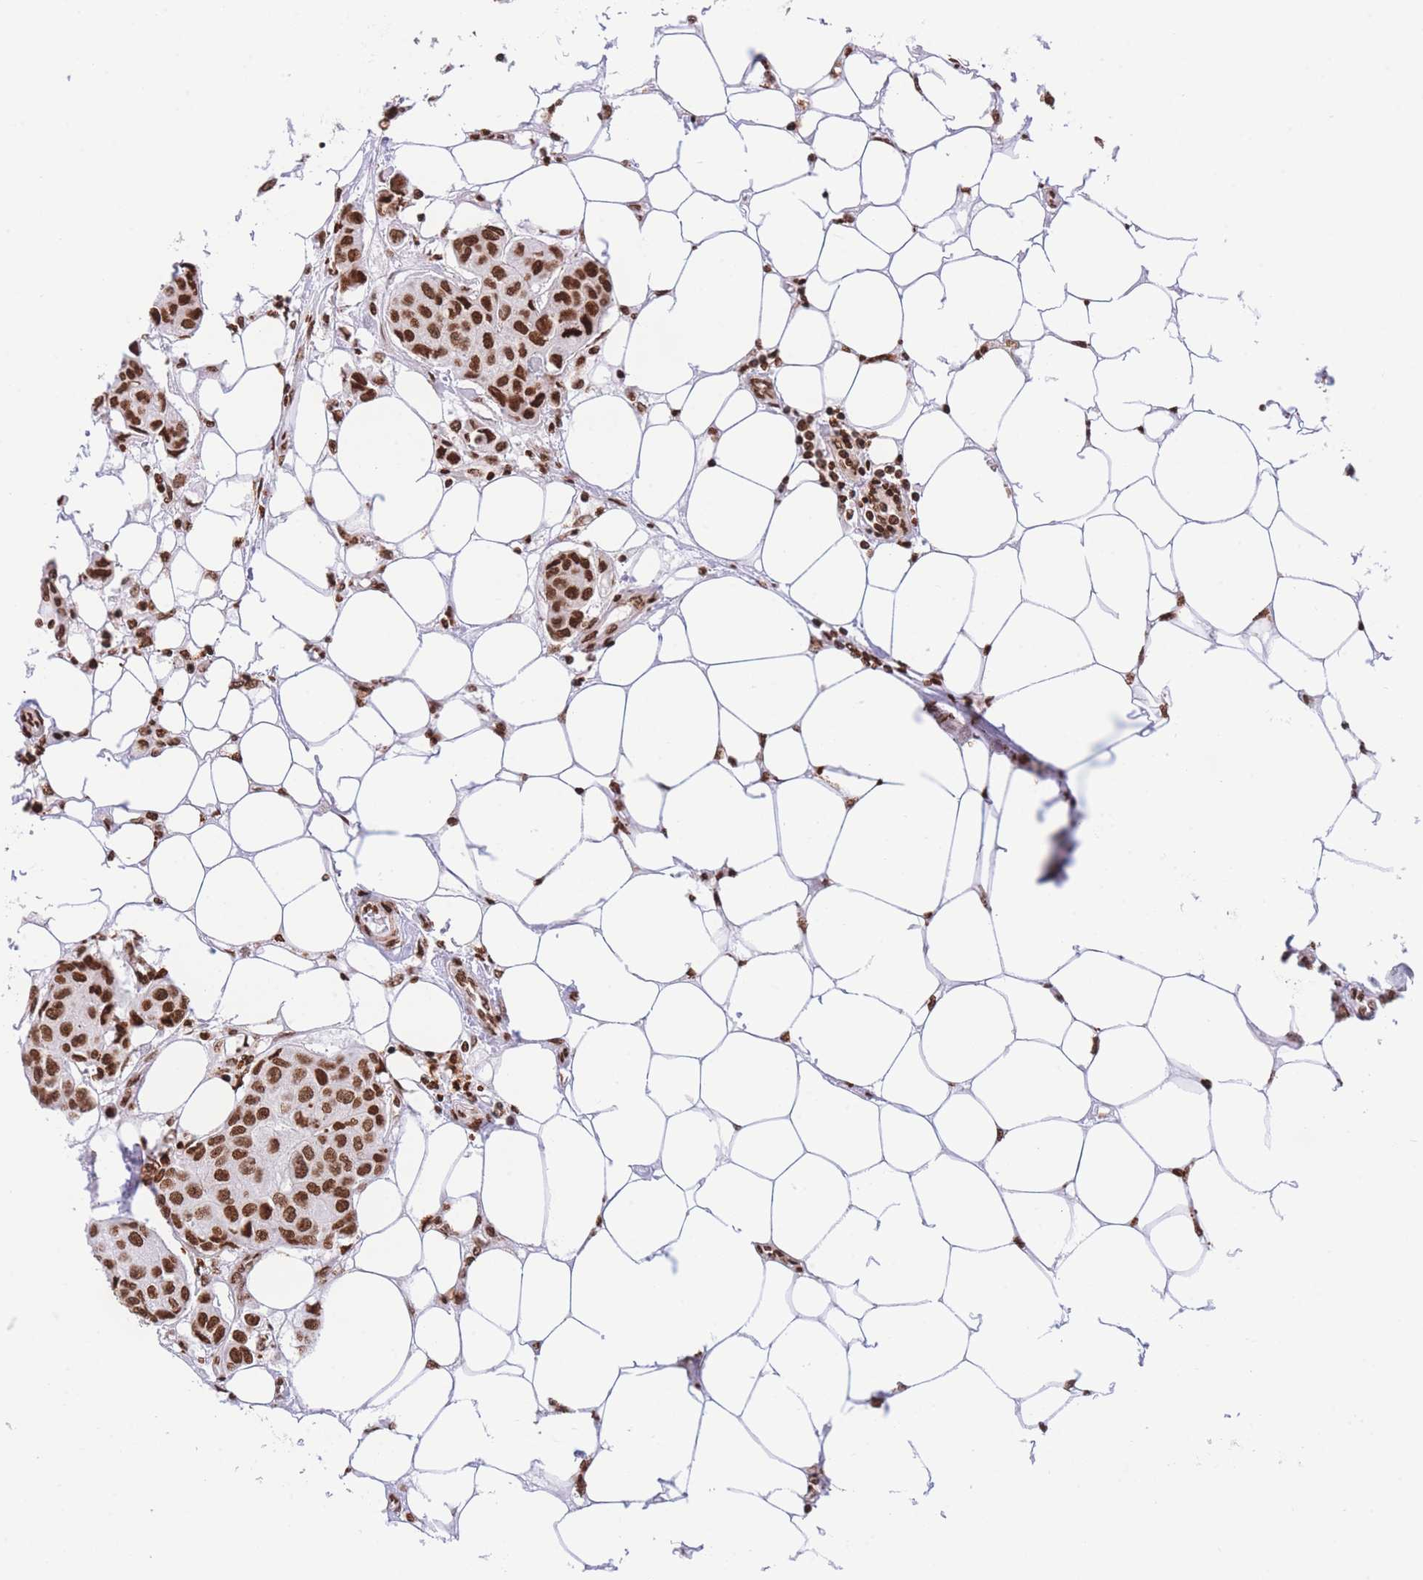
{"staining": {"intensity": "strong", "quantity": ">75%", "location": "nuclear"}, "tissue": "breast cancer", "cell_type": "Tumor cells", "image_type": "cancer", "snomed": [{"axis": "morphology", "description": "Duct carcinoma"}, {"axis": "topography", "description": "Breast"}, {"axis": "topography", "description": "Lymph node"}], "caption": "A brown stain highlights strong nuclear positivity of a protein in breast cancer (intraductal carcinoma) tumor cells.", "gene": "H2BC11", "patient": {"sex": "female", "age": 80}}